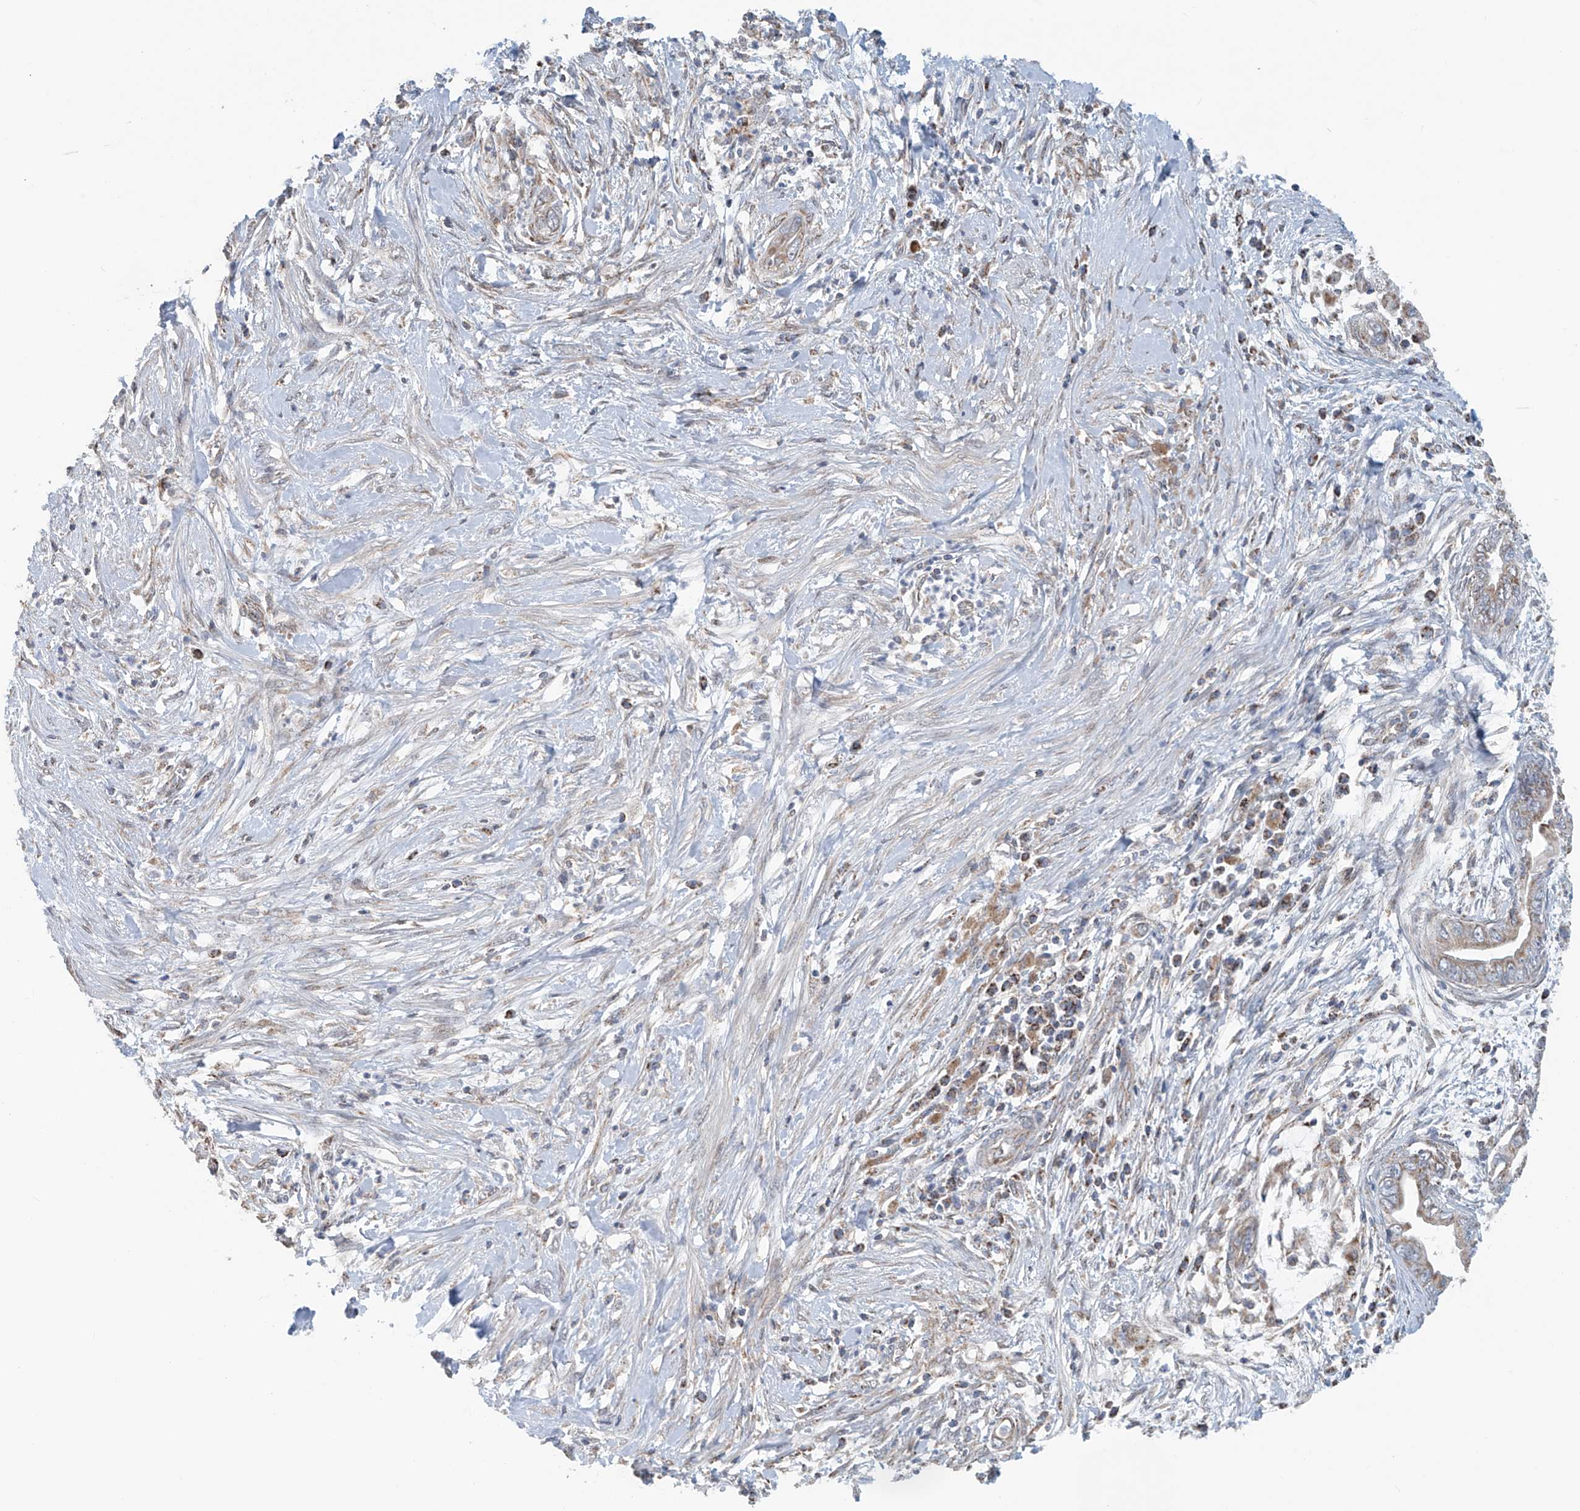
{"staining": {"intensity": "weak", "quantity": ">75%", "location": "cytoplasmic/membranous"}, "tissue": "pancreatic cancer", "cell_type": "Tumor cells", "image_type": "cancer", "snomed": [{"axis": "morphology", "description": "Adenocarcinoma, NOS"}, {"axis": "topography", "description": "Pancreas"}], "caption": "Immunohistochemistry of human adenocarcinoma (pancreatic) displays low levels of weak cytoplasmic/membranous positivity in approximately >75% of tumor cells. The staining was performed using DAB (3,3'-diaminobenzidine) to visualize the protein expression in brown, while the nuclei were stained in blue with hematoxylin (Magnification: 20x).", "gene": "COMMD1", "patient": {"sex": "male", "age": 75}}